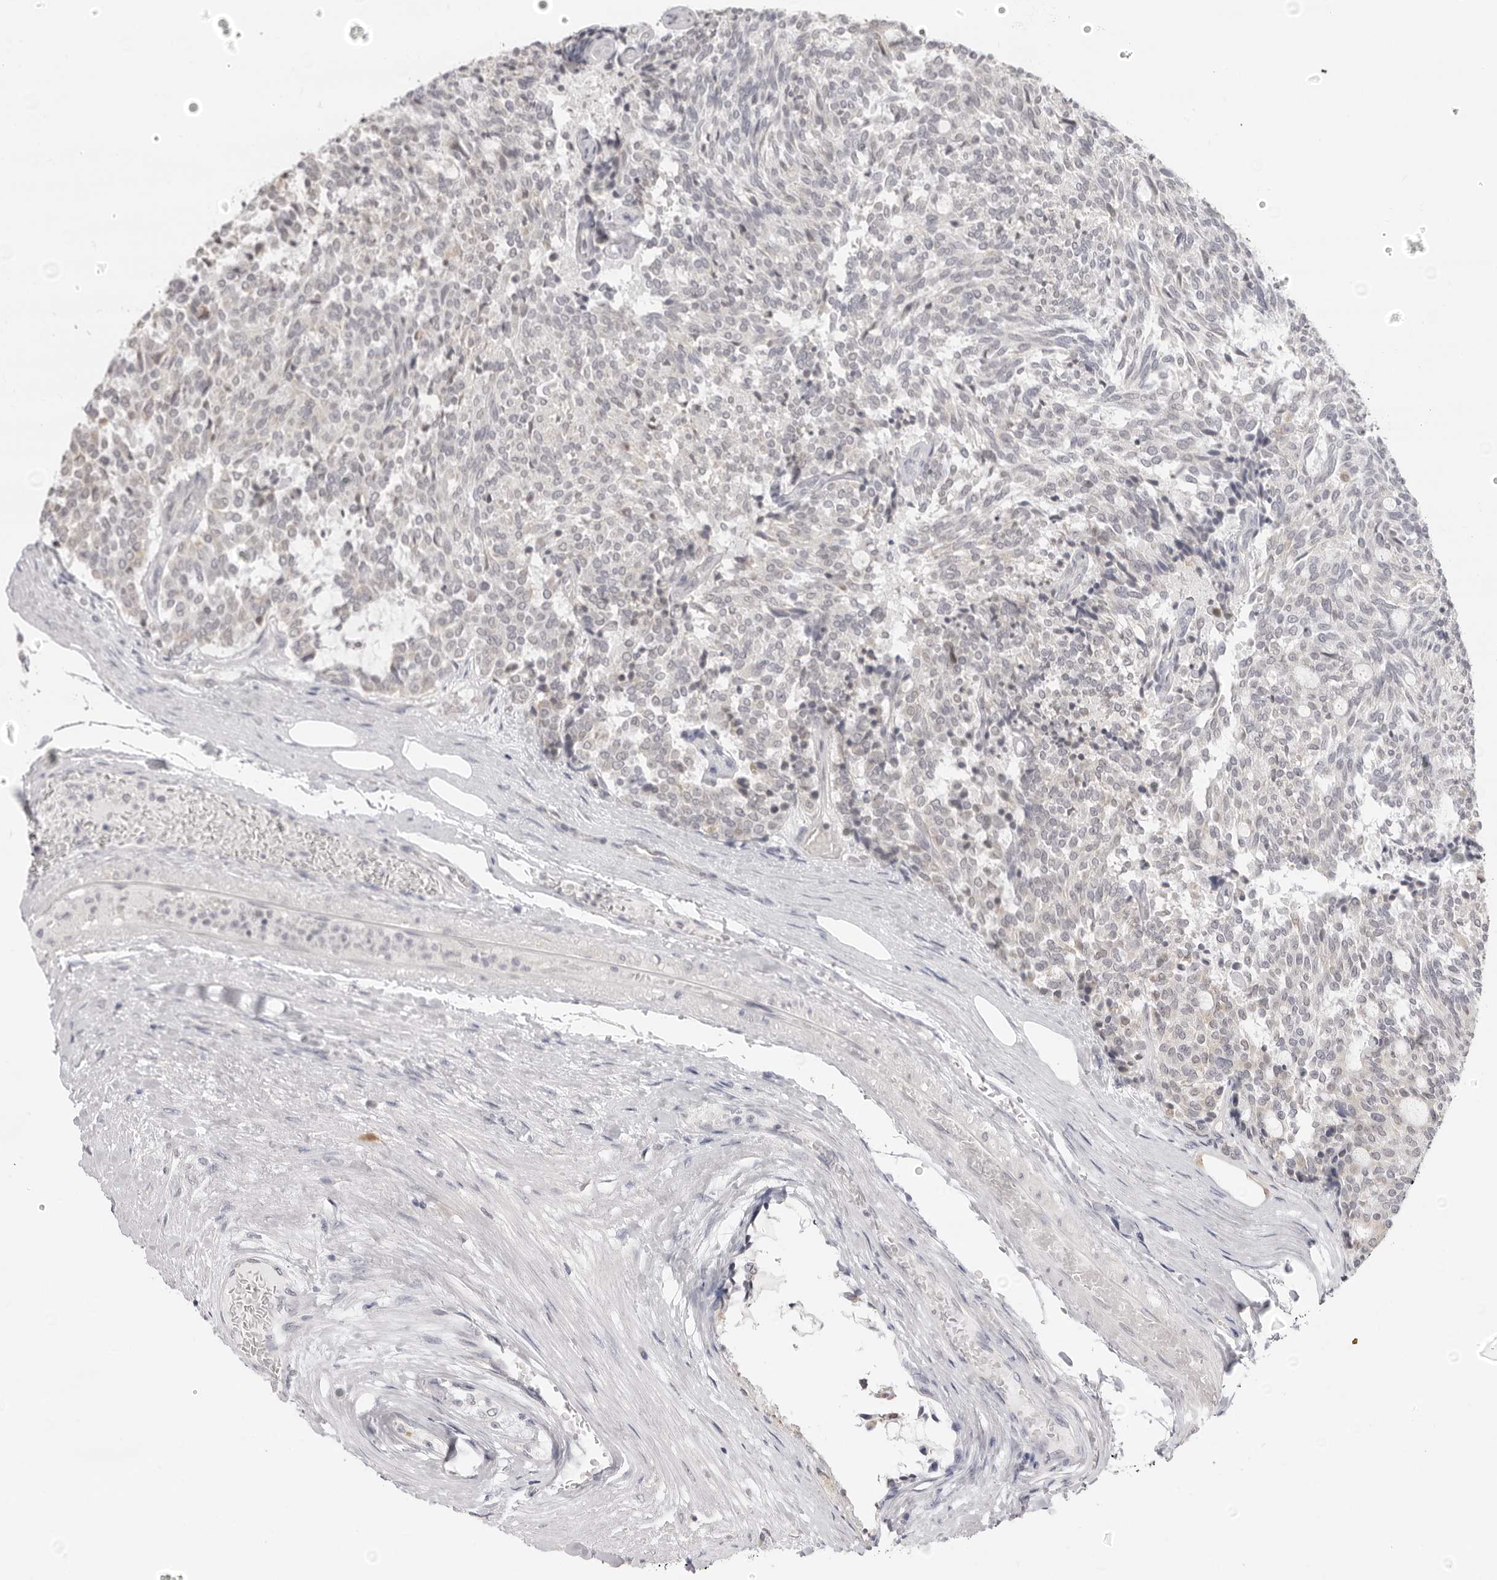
{"staining": {"intensity": "negative", "quantity": "none", "location": "none"}, "tissue": "carcinoid", "cell_type": "Tumor cells", "image_type": "cancer", "snomed": [{"axis": "morphology", "description": "Carcinoid, malignant, NOS"}, {"axis": "topography", "description": "Pancreas"}], "caption": "There is no significant positivity in tumor cells of malignant carcinoid.", "gene": "FDPS", "patient": {"sex": "female", "age": 54}}